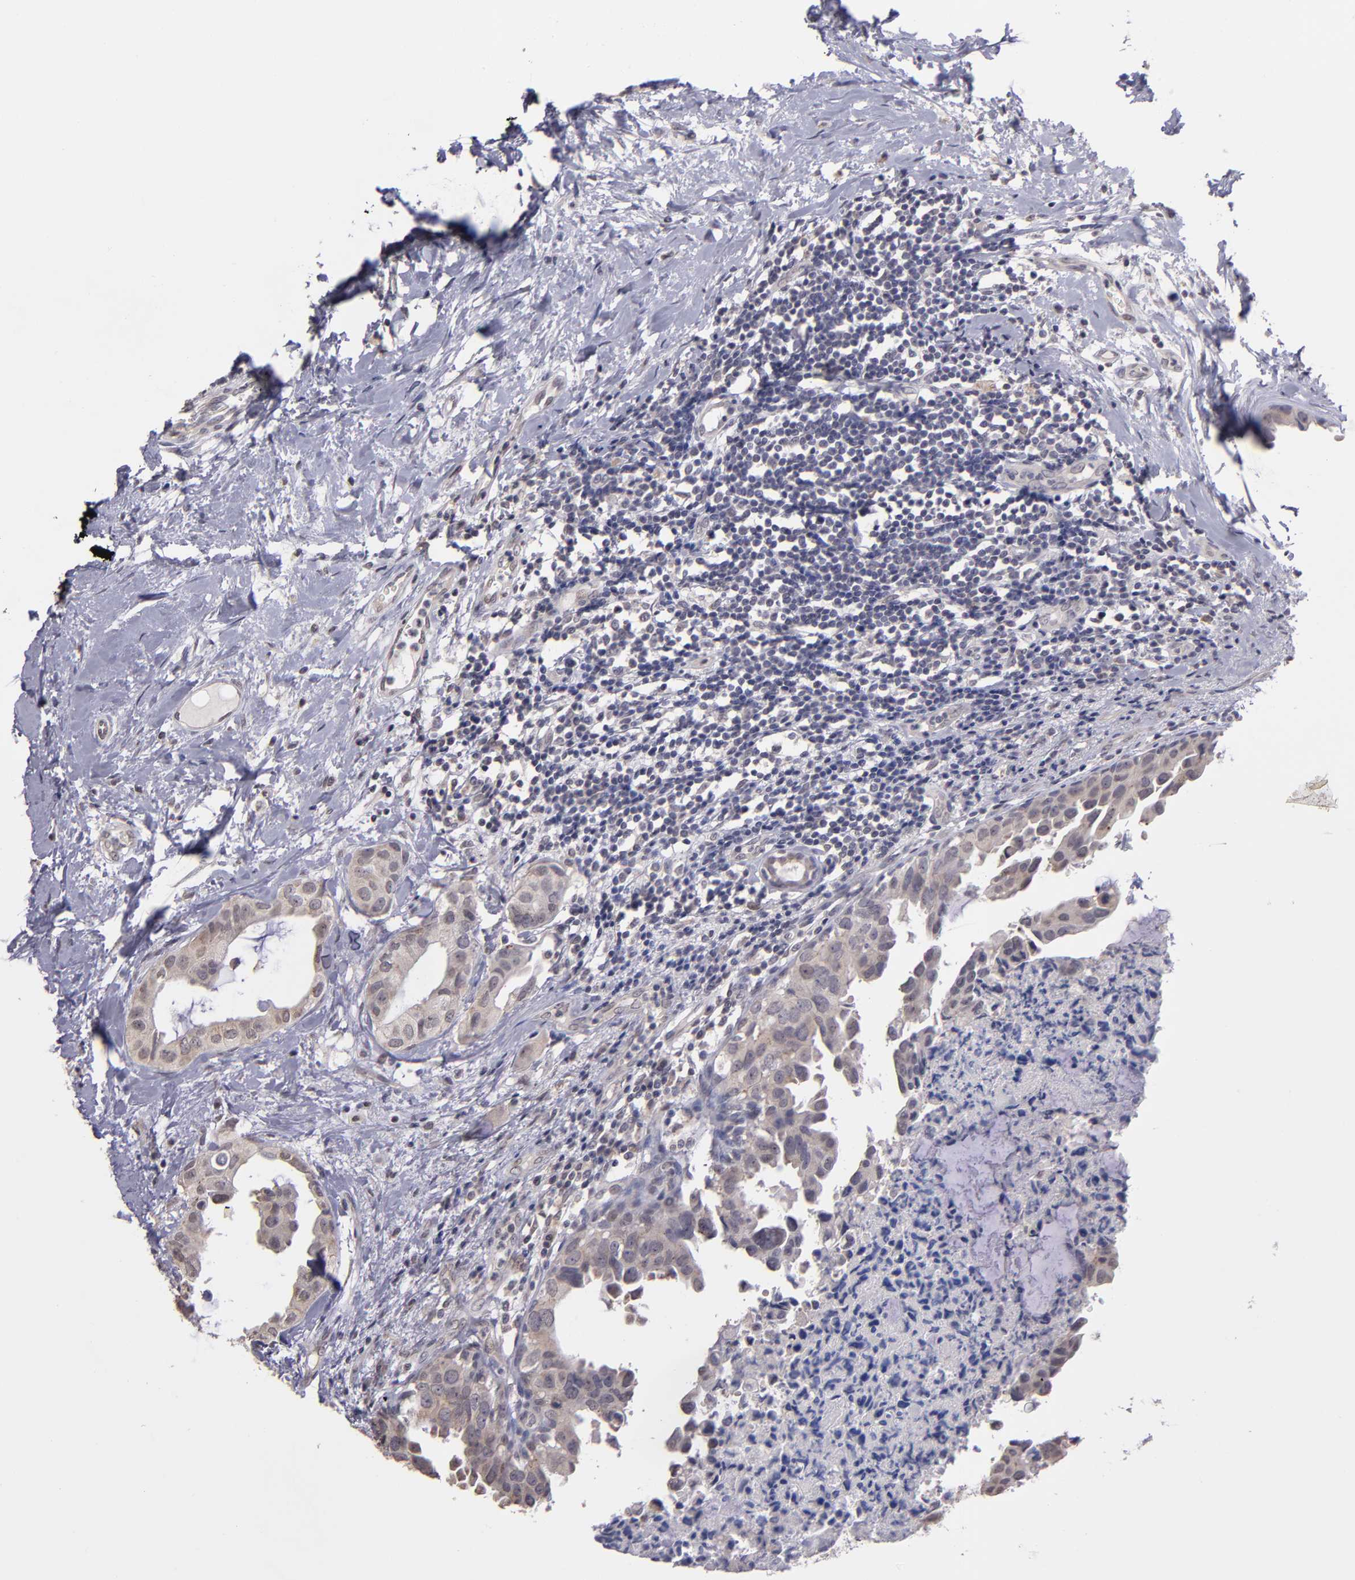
{"staining": {"intensity": "weak", "quantity": ">75%", "location": "cytoplasmic/membranous,nuclear"}, "tissue": "breast cancer", "cell_type": "Tumor cells", "image_type": "cancer", "snomed": [{"axis": "morphology", "description": "Duct carcinoma"}, {"axis": "topography", "description": "Breast"}], "caption": "Immunohistochemistry (IHC) staining of breast infiltrating ductal carcinoma, which shows low levels of weak cytoplasmic/membranous and nuclear staining in about >75% of tumor cells indicating weak cytoplasmic/membranous and nuclear protein expression. The staining was performed using DAB (3,3'-diaminobenzidine) (brown) for protein detection and nuclei were counterstained in hematoxylin (blue).", "gene": "NRXN3", "patient": {"sex": "female", "age": 40}}